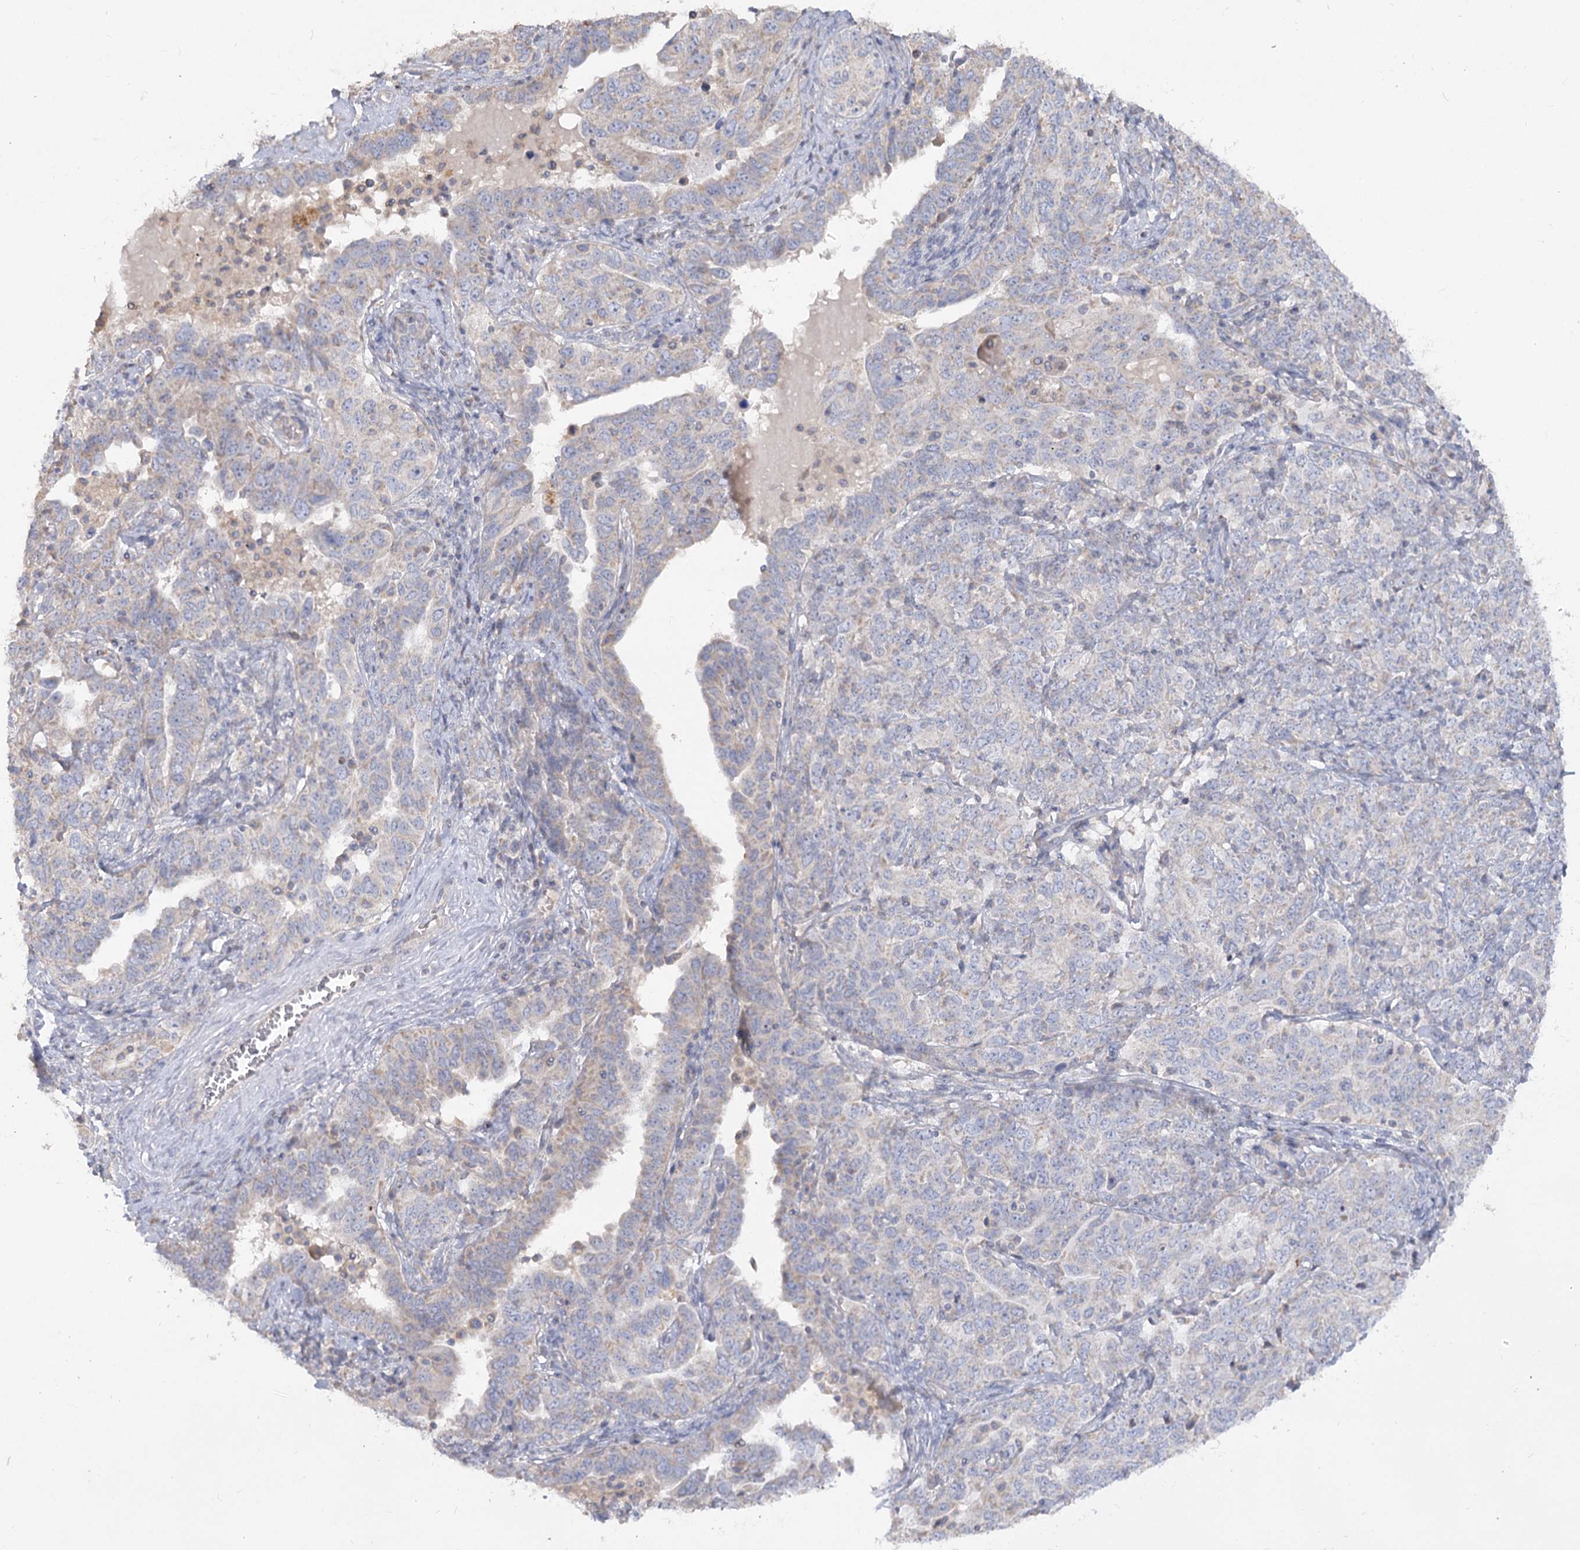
{"staining": {"intensity": "weak", "quantity": "<25%", "location": "cytoplasmic/membranous"}, "tissue": "ovarian cancer", "cell_type": "Tumor cells", "image_type": "cancer", "snomed": [{"axis": "morphology", "description": "Carcinoma, endometroid"}, {"axis": "topography", "description": "Ovary"}], "caption": "This is an immunohistochemistry image of ovarian endometroid carcinoma. There is no staining in tumor cells.", "gene": "TMEM187", "patient": {"sex": "female", "age": 62}}